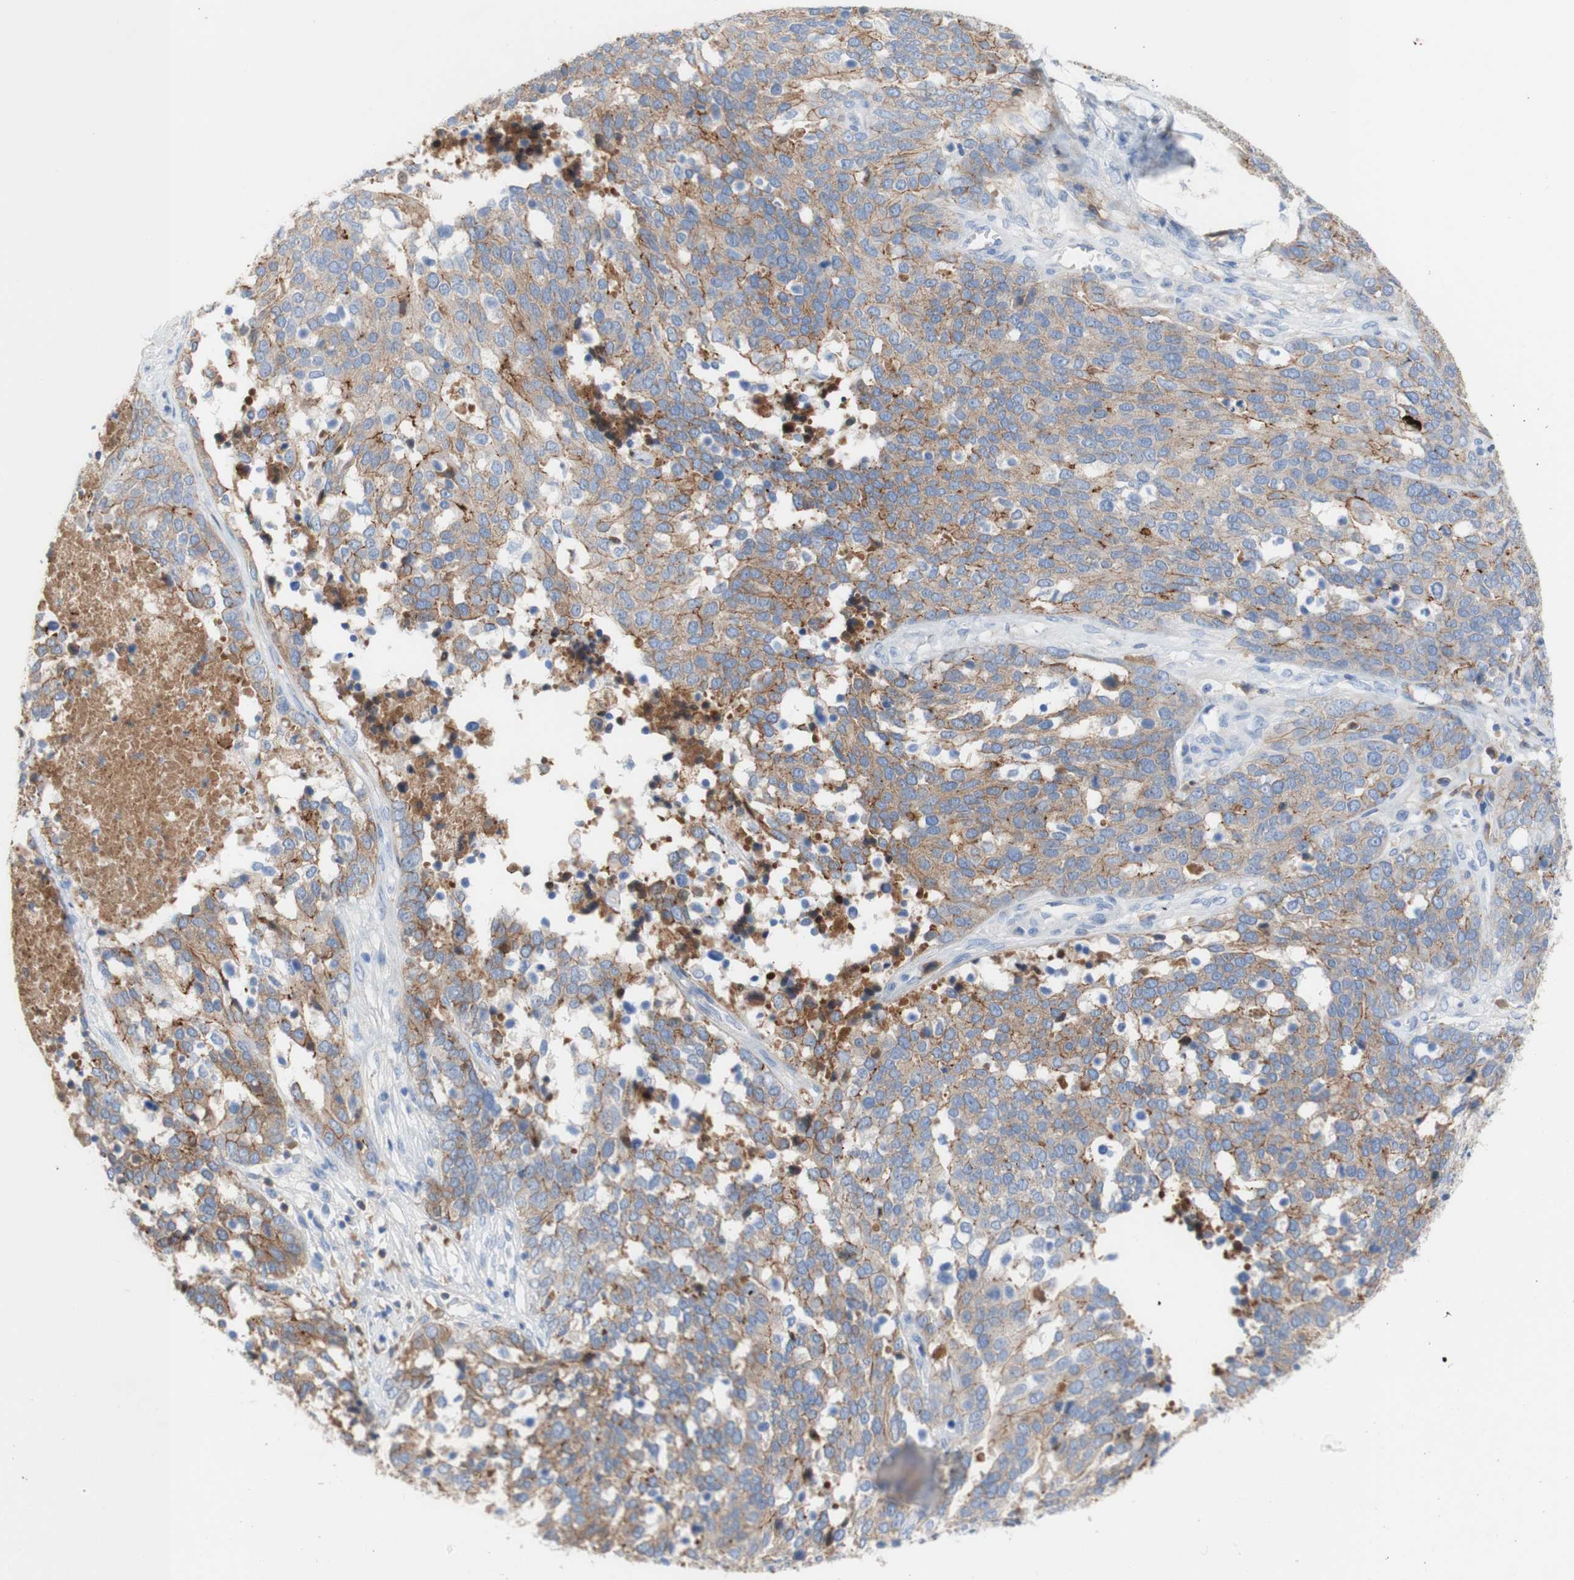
{"staining": {"intensity": "moderate", "quantity": ">75%", "location": "cytoplasmic/membranous"}, "tissue": "ovarian cancer", "cell_type": "Tumor cells", "image_type": "cancer", "snomed": [{"axis": "morphology", "description": "Cystadenocarcinoma, serous, NOS"}, {"axis": "topography", "description": "Ovary"}], "caption": "Protein analysis of serous cystadenocarcinoma (ovarian) tissue shows moderate cytoplasmic/membranous expression in about >75% of tumor cells. The staining was performed using DAB, with brown indicating positive protein expression. Nuclei are stained blue with hematoxylin.", "gene": "DSC2", "patient": {"sex": "female", "age": 44}}